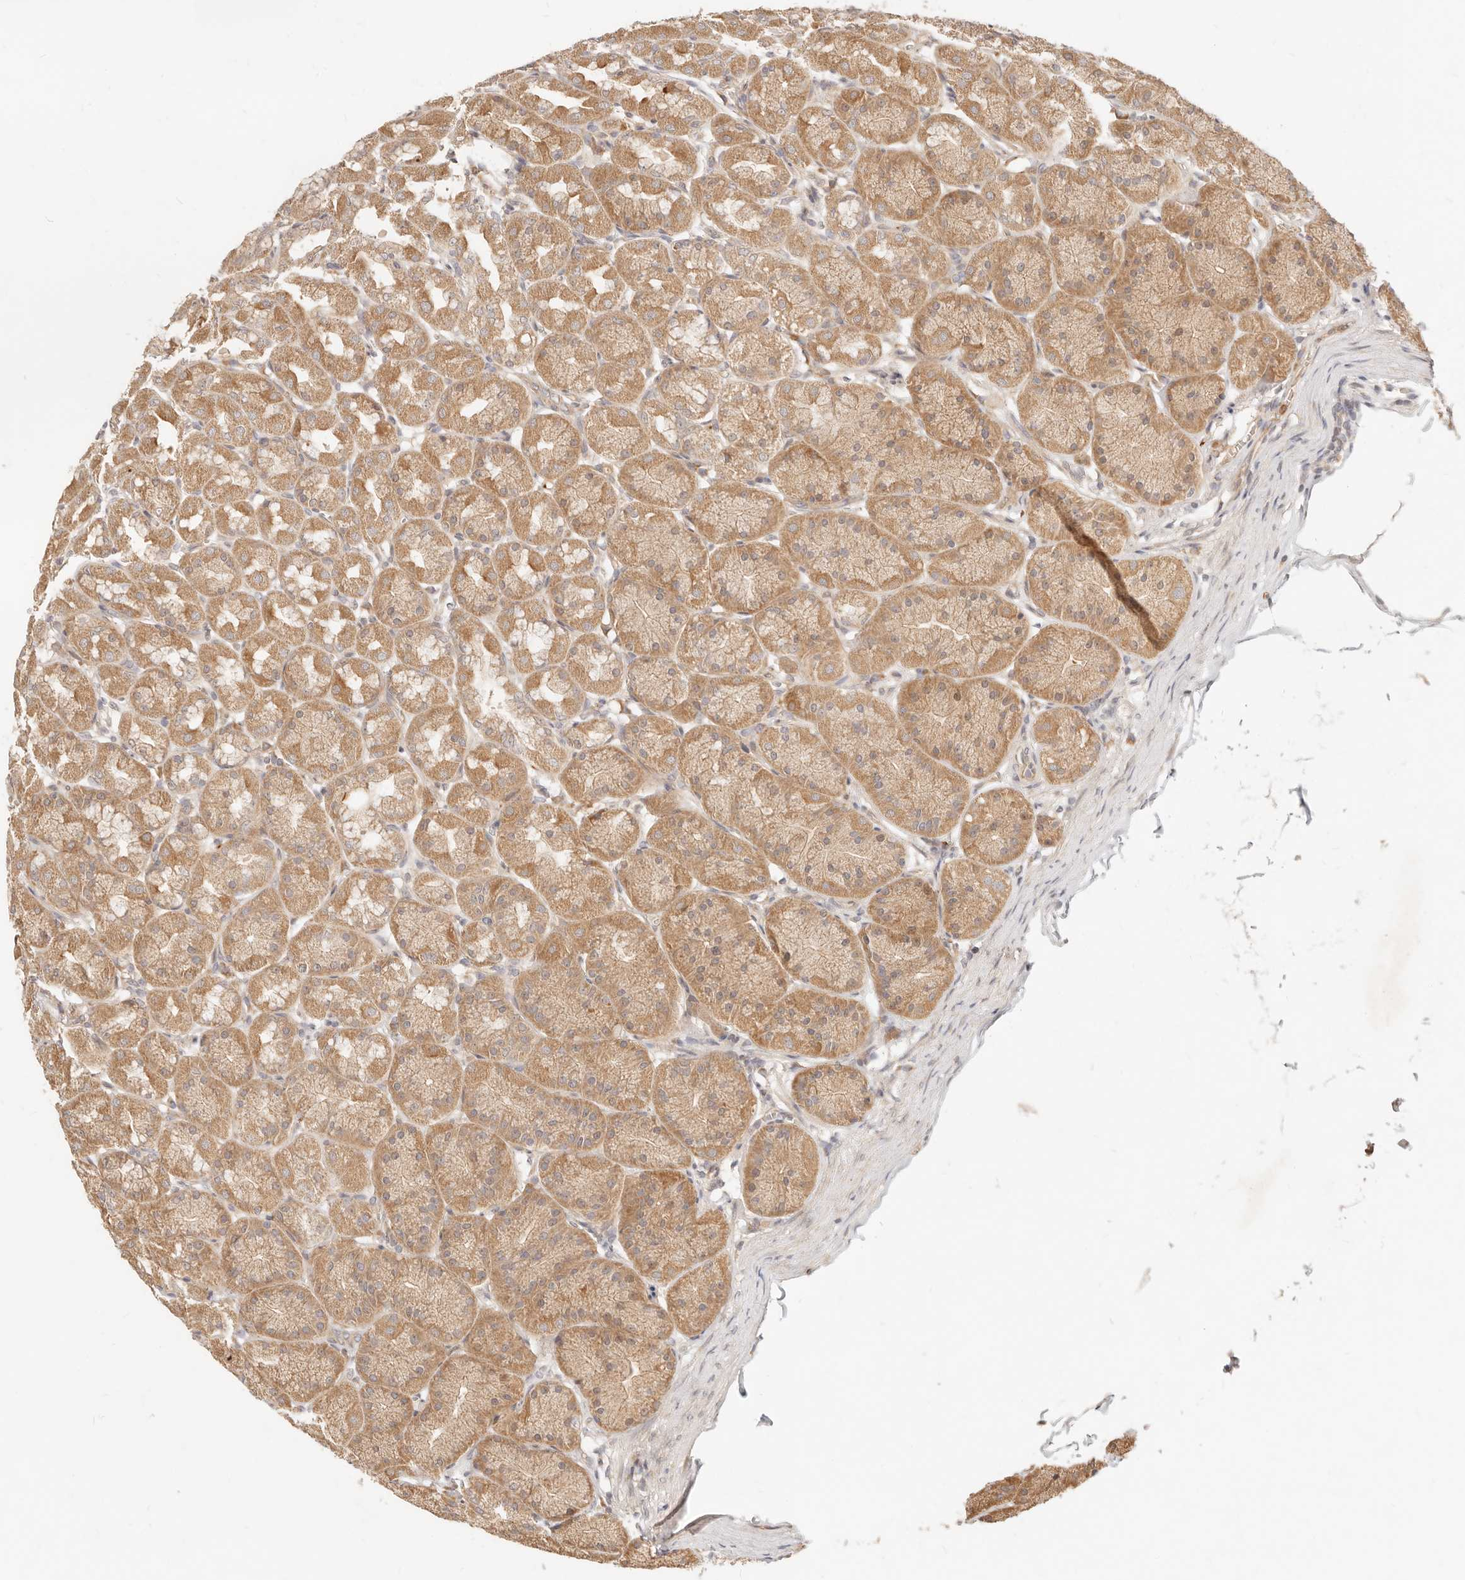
{"staining": {"intensity": "moderate", "quantity": ">75%", "location": "cytoplasmic/membranous"}, "tissue": "stomach", "cell_type": "Glandular cells", "image_type": "normal", "snomed": [{"axis": "morphology", "description": "Normal tissue, NOS"}, {"axis": "topography", "description": "Stomach"}], "caption": "Protein expression analysis of unremarkable stomach demonstrates moderate cytoplasmic/membranous expression in about >75% of glandular cells.", "gene": "UBXN10", "patient": {"sex": "male", "age": 42}}